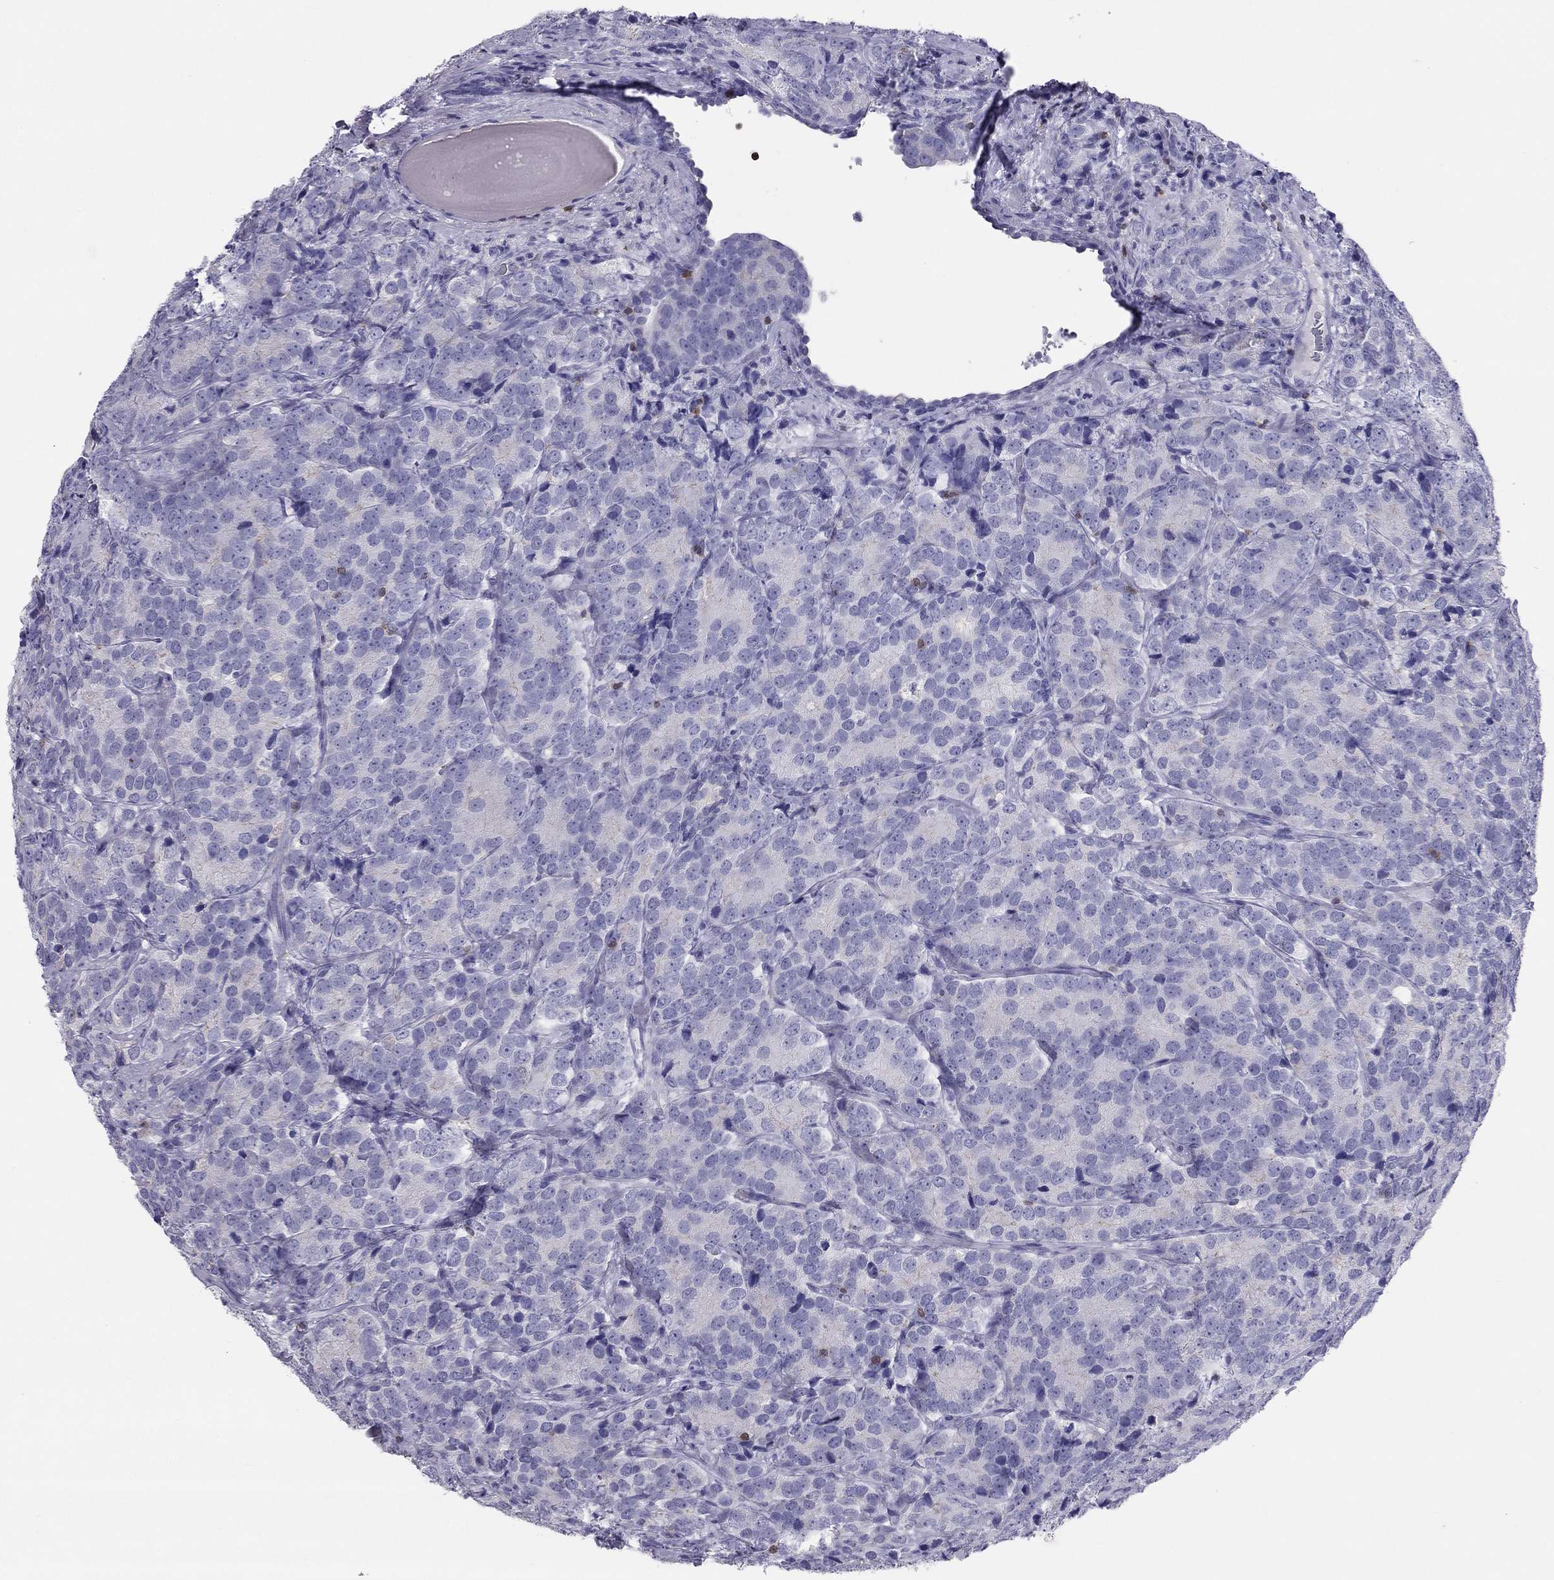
{"staining": {"intensity": "negative", "quantity": "none", "location": "none"}, "tissue": "prostate cancer", "cell_type": "Tumor cells", "image_type": "cancer", "snomed": [{"axis": "morphology", "description": "Adenocarcinoma, NOS"}, {"axis": "topography", "description": "Prostate"}], "caption": "IHC of prostate cancer (adenocarcinoma) displays no staining in tumor cells.", "gene": "SH2D2A", "patient": {"sex": "male", "age": 71}}